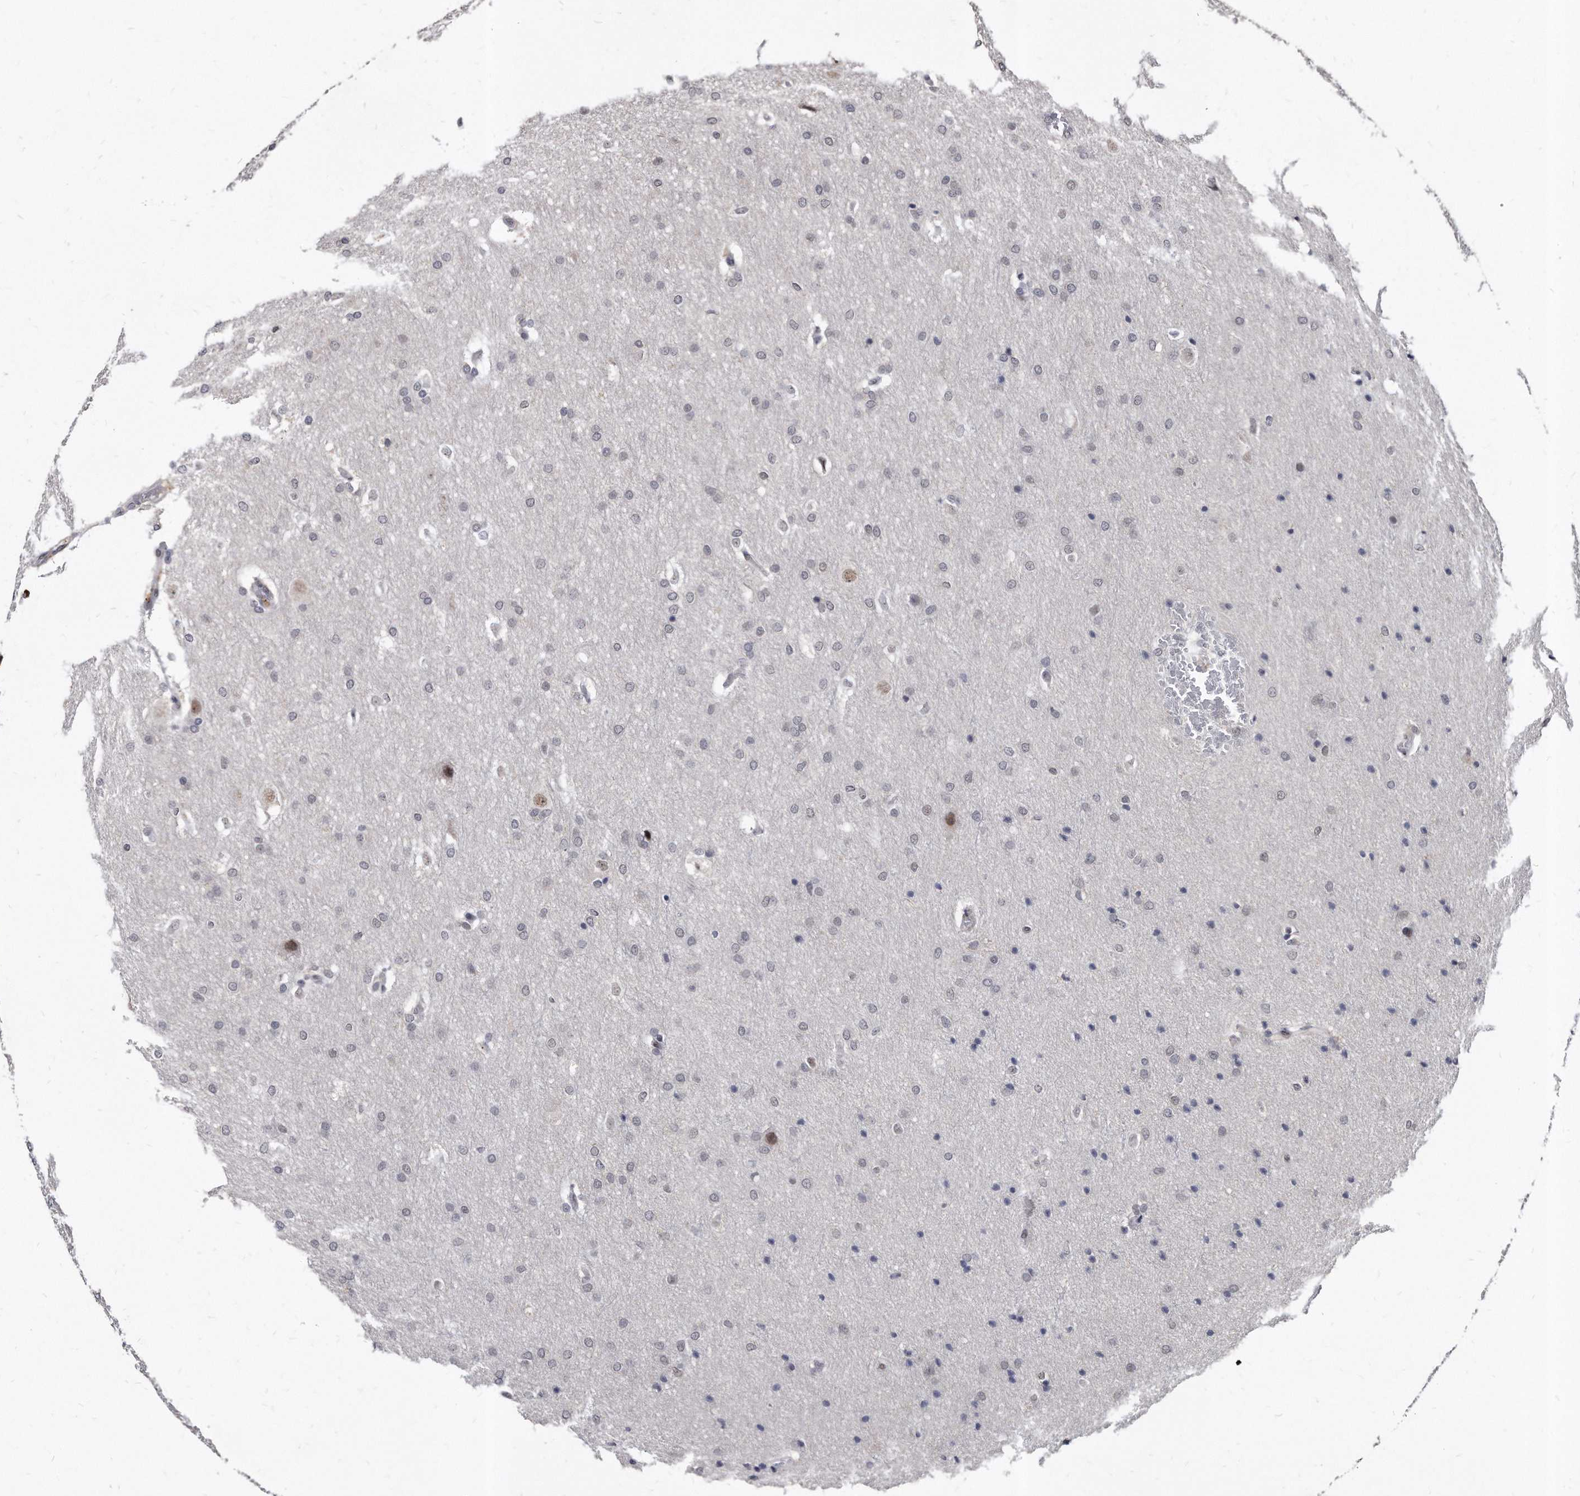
{"staining": {"intensity": "negative", "quantity": "none", "location": "none"}, "tissue": "glioma", "cell_type": "Tumor cells", "image_type": "cancer", "snomed": [{"axis": "morphology", "description": "Glioma, malignant, Low grade"}, {"axis": "topography", "description": "Brain"}], "caption": "Glioma was stained to show a protein in brown. There is no significant positivity in tumor cells.", "gene": "KLHDC3", "patient": {"sex": "female", "age": 37}}